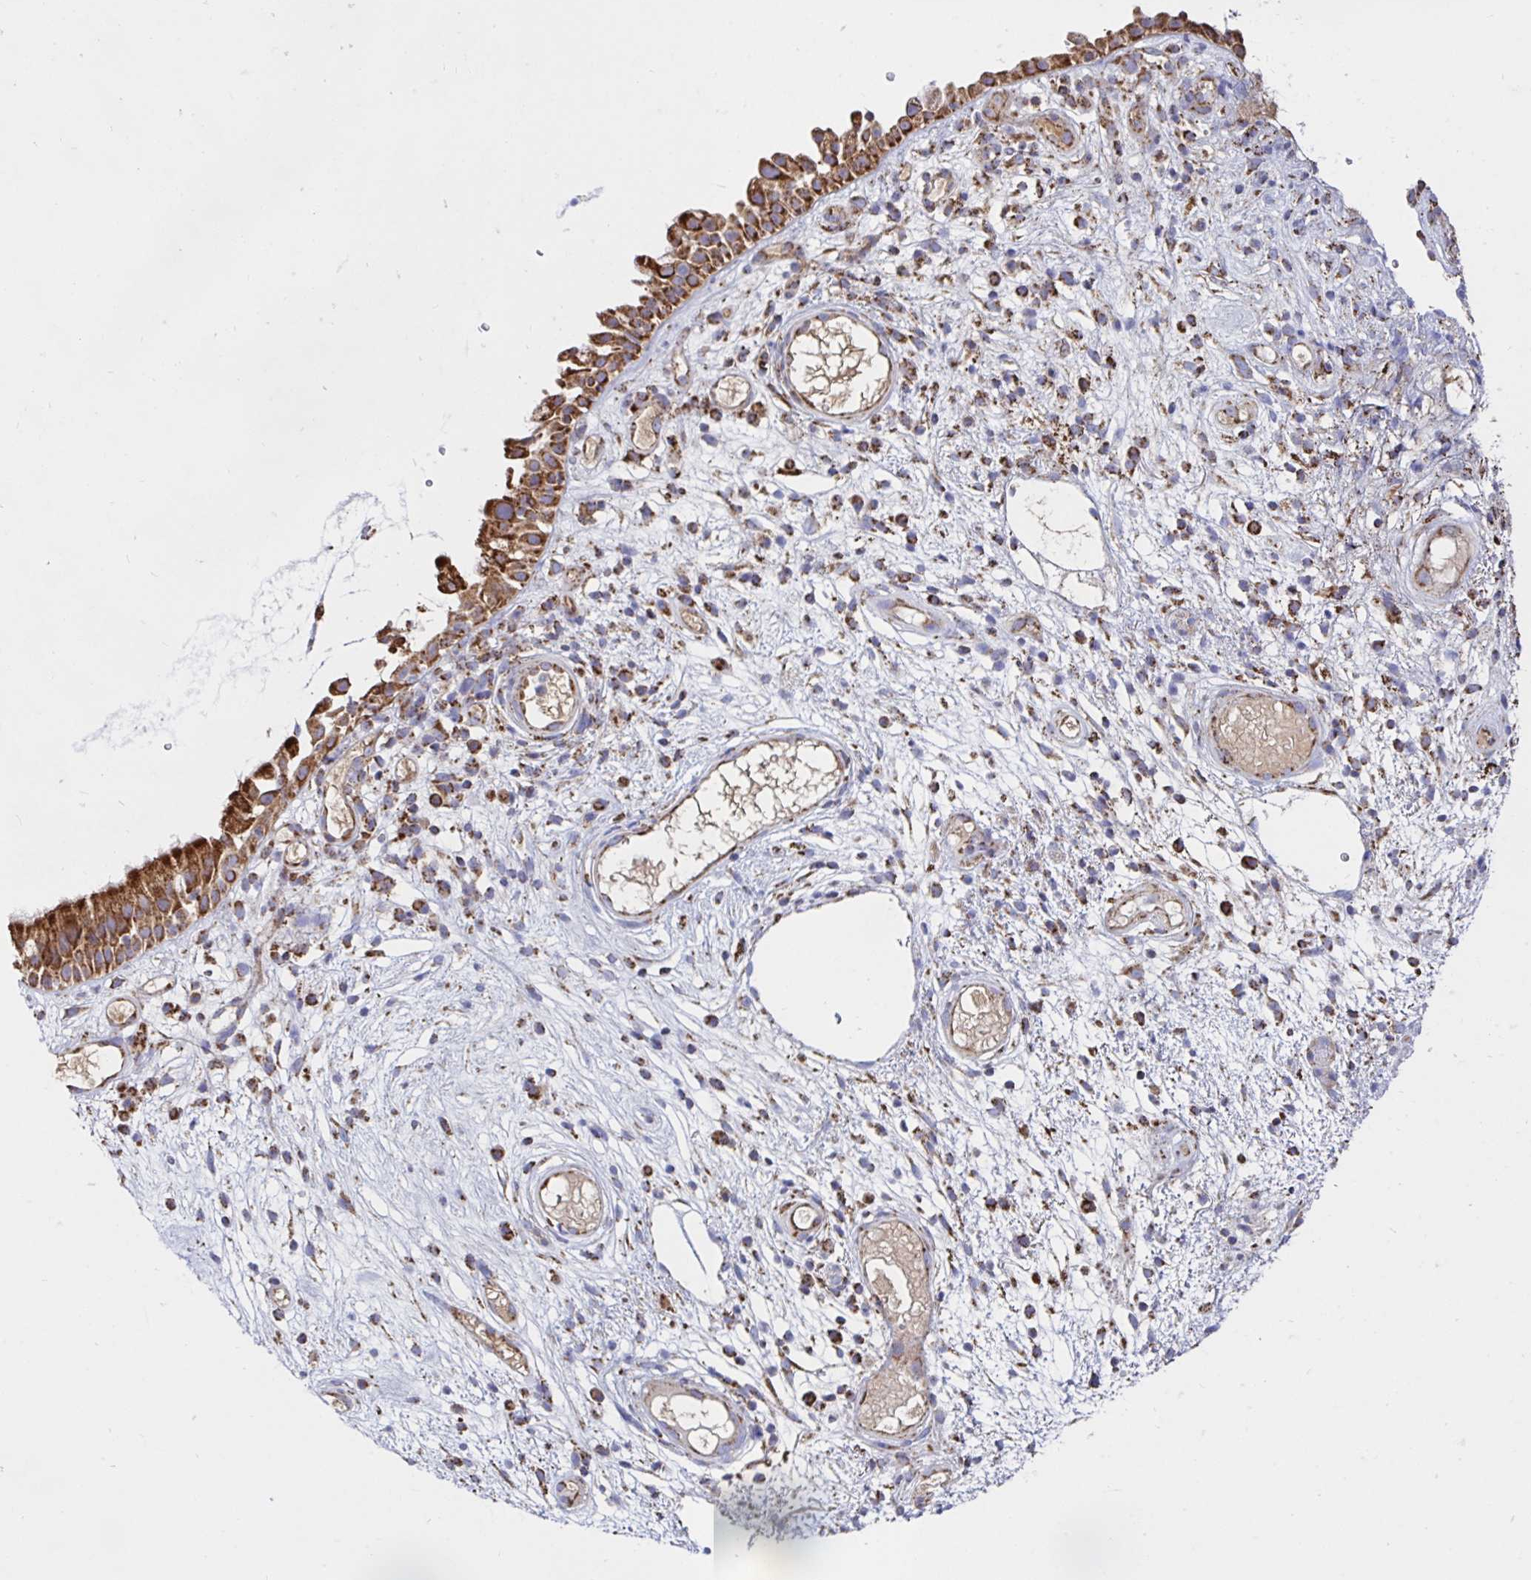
{"staining": {"intensity": "strong", "quantity": ">75%", "location": "cytoplasmic/membranous"}, "tissue": "nasopharynx", "cell_type": "Respiratory epithelial cells", "image_type": "normal", "snomed": [{"axis": "morphology", "description": "Normal tissue, NOS"}, {"axis": "morphology", "description": "Inflammation, NOS"}, {"axis": "topography", "description": "Nasopharynx"}], "caption": "IHC staining of unremarkable nasopharynx, which exhibits high levels of strong cytoplasmic/membranous expression in approximately >75% of respiratory epithelial cells indicating strong cytoplasmic/membranous protein expression. The staining was performed using DAB (3,3'-diaminobenzidine) (brown) for protein detection and nuclei were counterstained in hematoxylin (blue).", "gene": "PRDX3", "patient": {"sex": "male", "age": 54}}